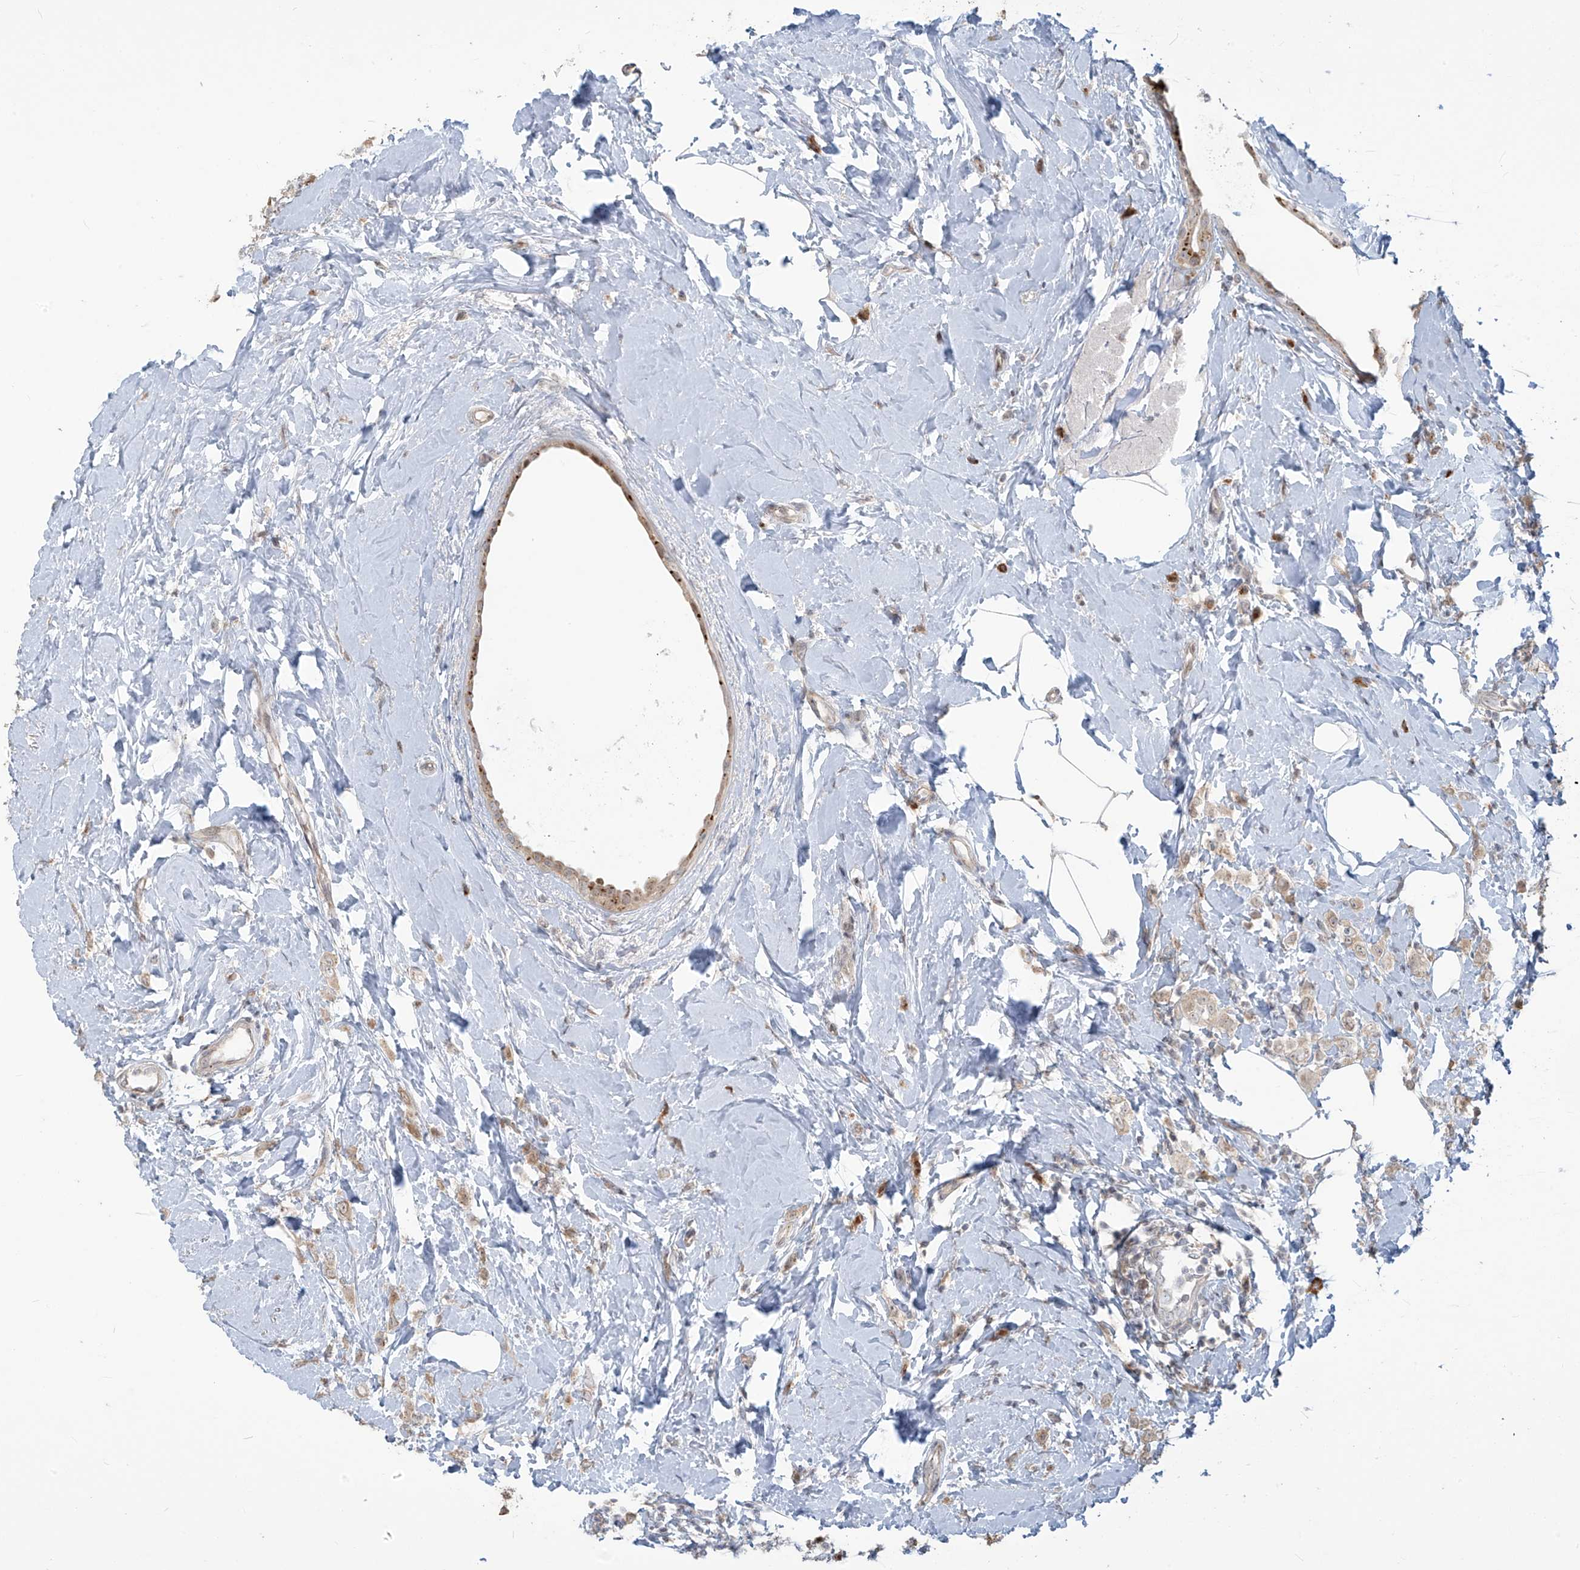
{"staining": {"intensity": "weak", "quantity": ">75%", "location": "cytoplasmic/membranous"}, "tissue": "breast cancer", "cell_type": "Tumor cells", "image_type": "cancer", "snomed": [{"axis": "morphology", "description": "Lobular carcinoma"}, {"axis": "topography", "description": "Breast"}], "caption": "This micrograph shows breast lobular carcinoma stained with immunohistochemistry (IHC) to label a protein in brown. The cytoplasmic/membranous of tumor cells show weak positivity for the protein. Nuclei are counter-stained blue.", "gene": "PLEKHM3", "patient": {"sex": "female", "age": 47}}